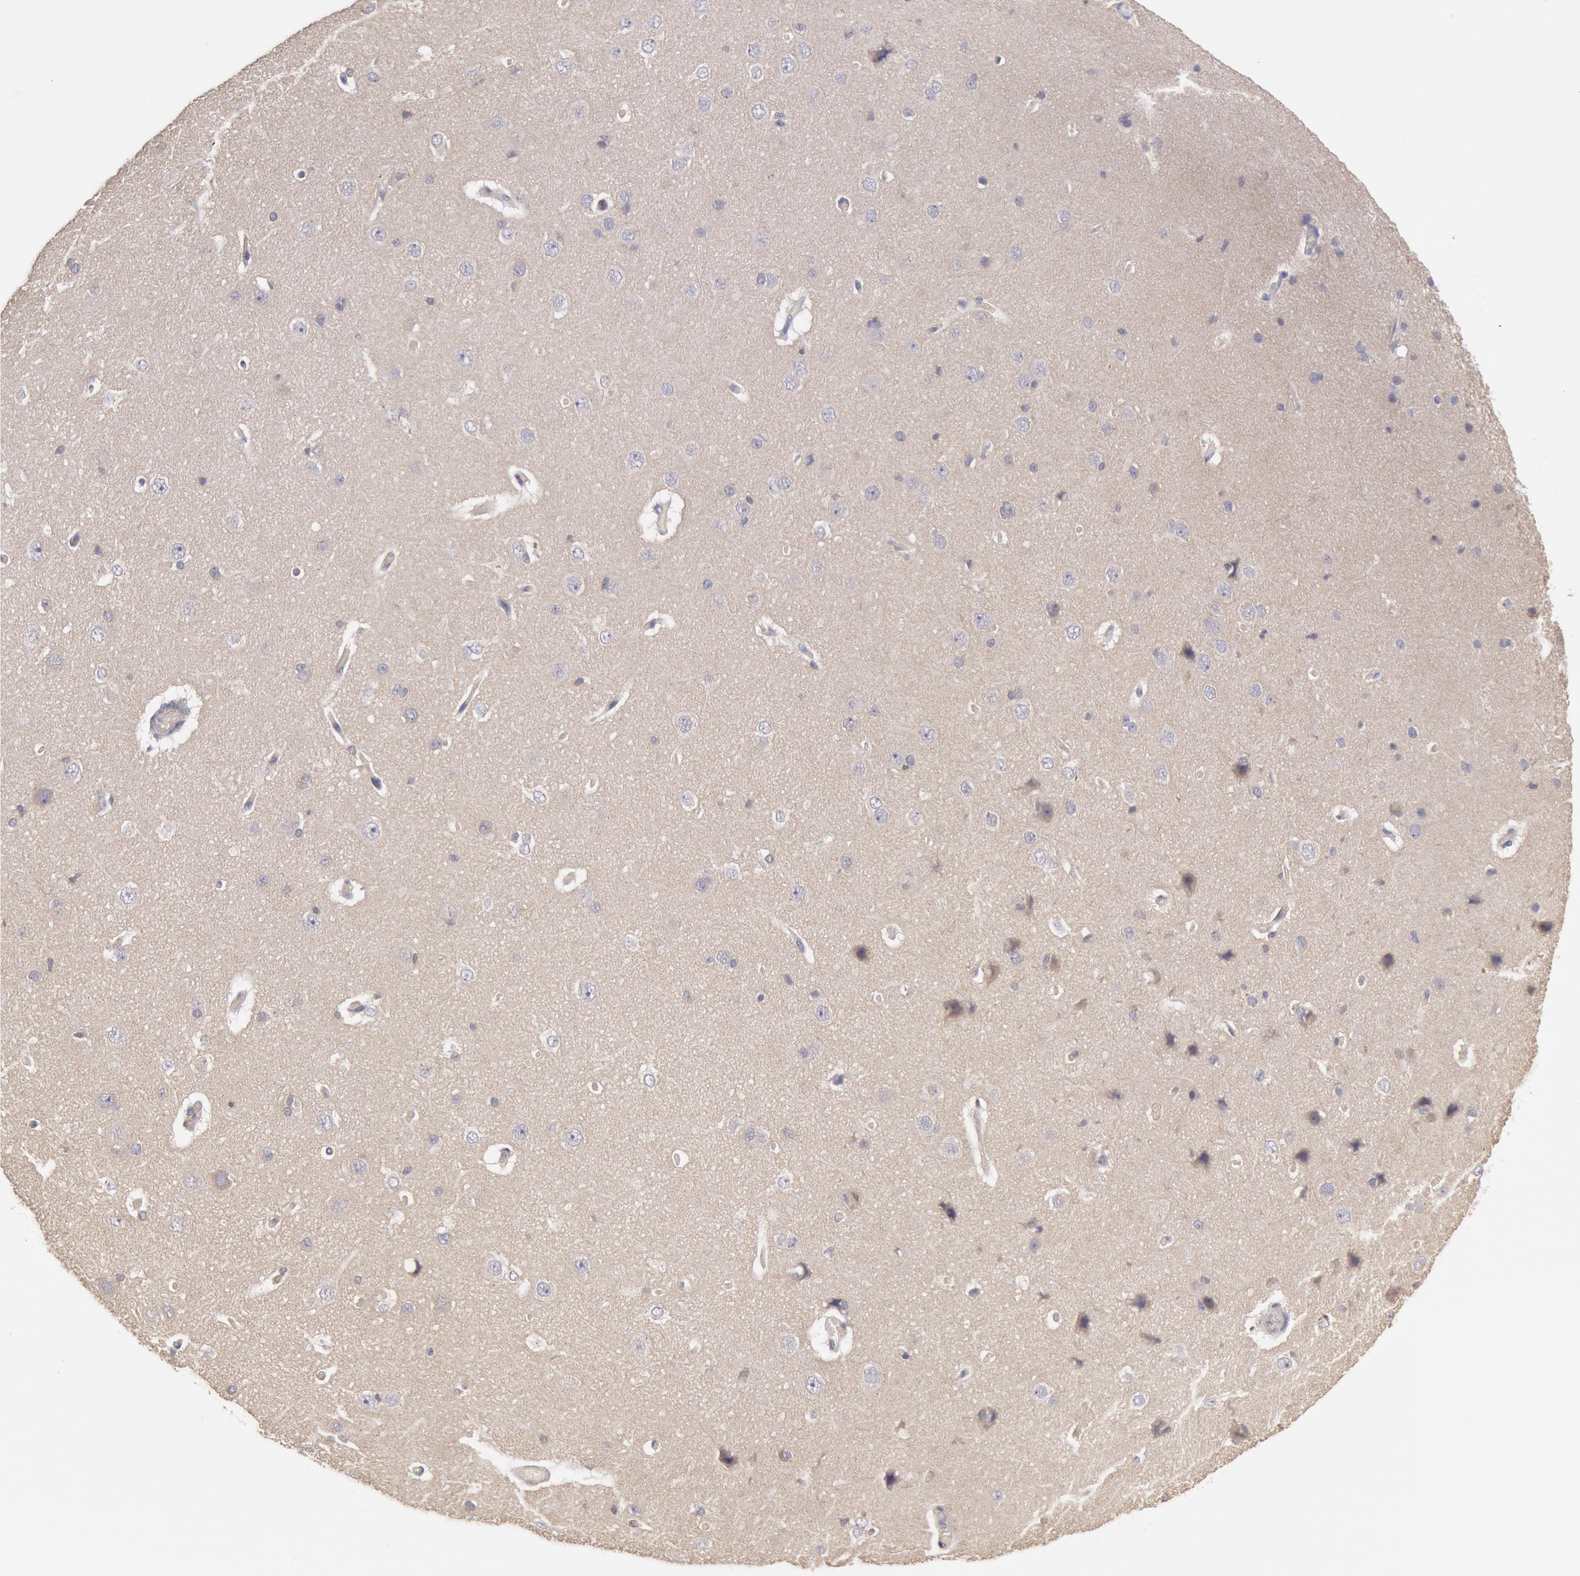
{"staining": {"intensity": "negative", "quantity": "none", "location": "none"}, "tissue": "cerebral cortex", "cell_type": "Endothelial cells", "image_type": "normal", "snomed": [{"axis": "morphology", "description": "Normal tissue, NOS"}, {"axis": "topography", "description": "Cerebral cortex"}], "caption": "This is a photomicrograph of immunohistochemistry (IHC) staining of unremarkable cerebral cortex, which shows no staining in endothelial cells.", "gene": "PLA2G6", "patient": {"sex": "female", "age": 45}}